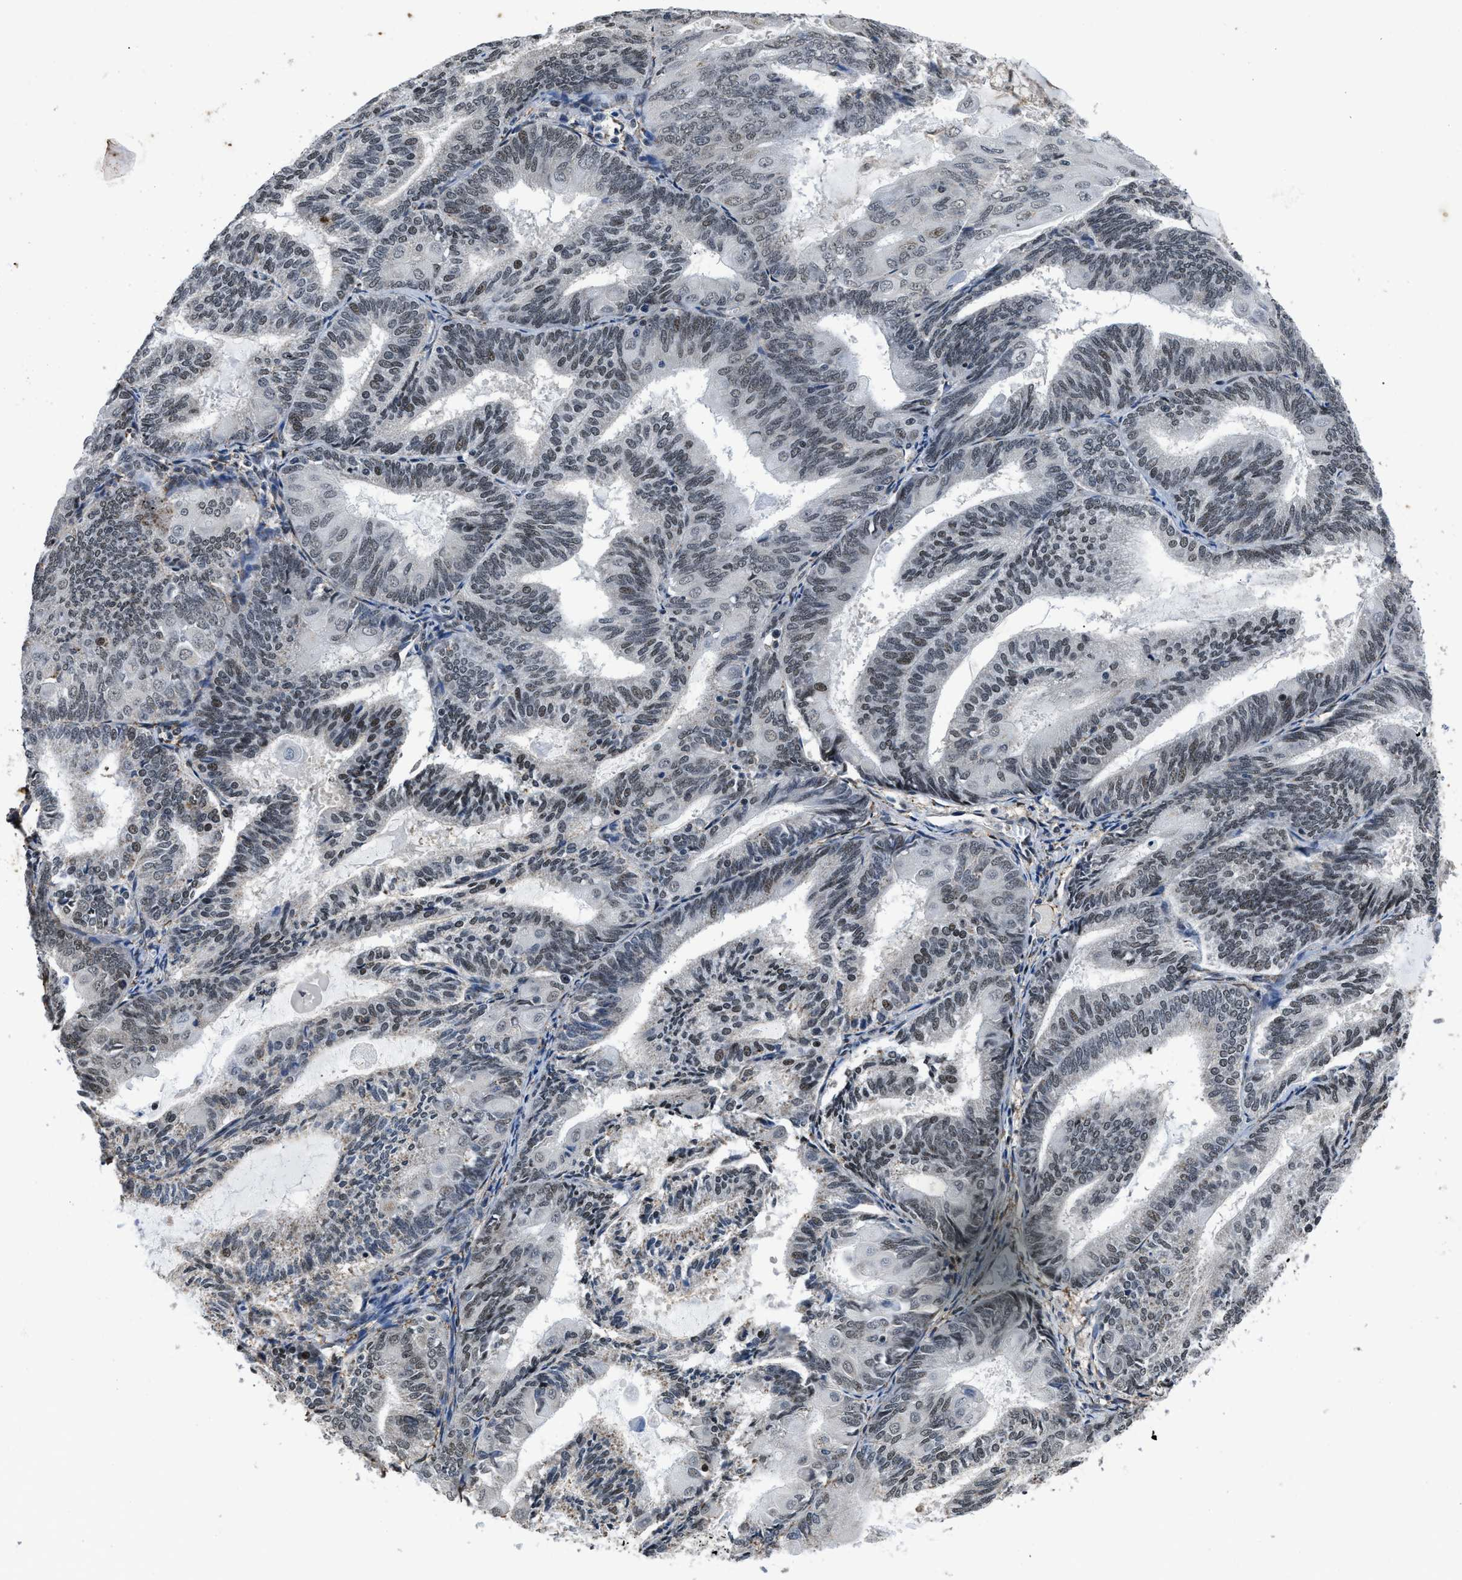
{"staining": {"intensity": "moderate", "quantity": ">75%", "location": "nuclear"}, "tissue": "endometrial cancer", "cell_type": "Tumor cells", "image_type": "cancer", "snomed": [{"axis": "morphology", "description": "Adenocarcinoma, NOS"}, {"axis": "topography", "description": "Endometrium"}], "caption": "Endometrial cancer tissue reveals moderate nuclear staining in approximately >75% of tumor cells, visualized by immunohistochemistry. (IHC, brightfield microscopy, high magnification).", "gene": "HNRNPH2", "patient": {"sex": "female", "age": 81}}